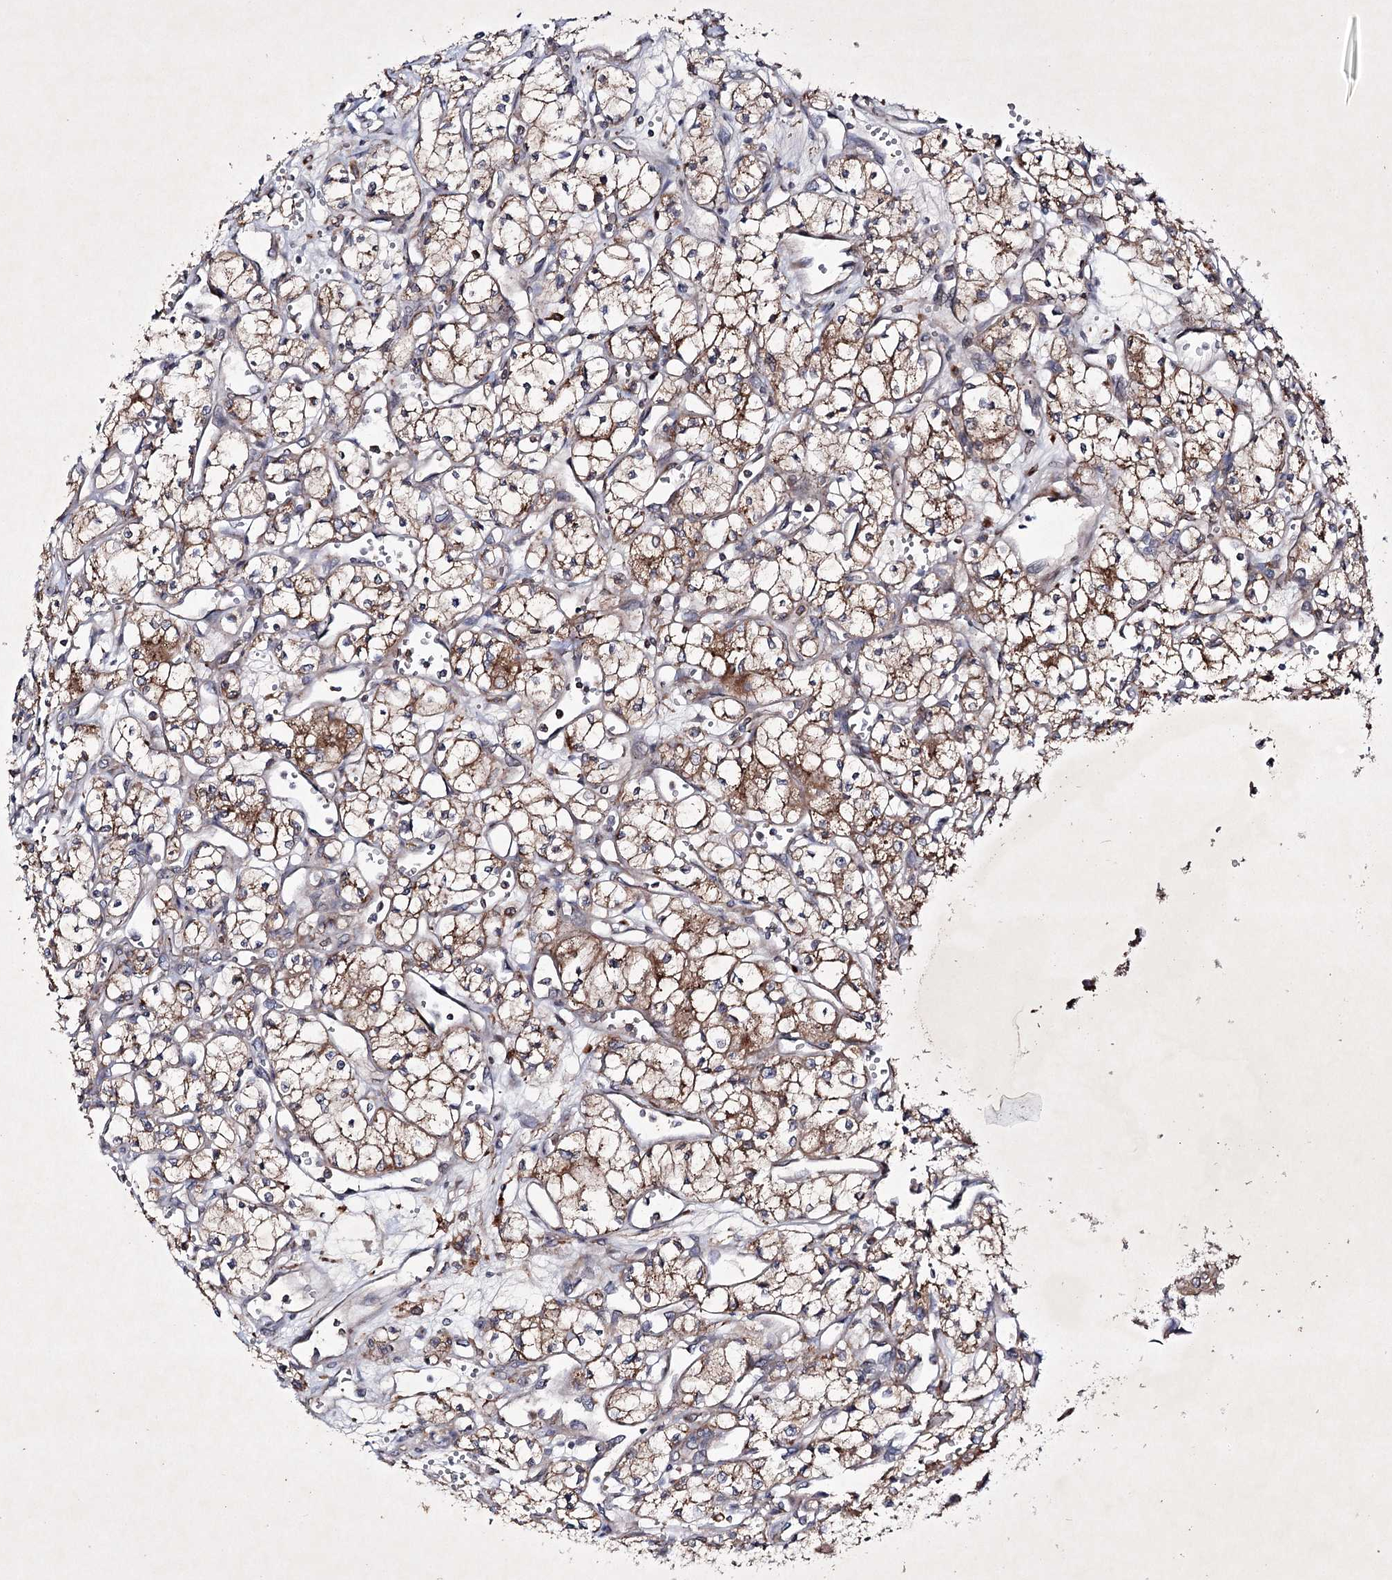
{"staining": {"intensity": "moderate", "quantity": ">75%", "location": "cytoplasmic/membranous"}, "tissue": "renal cancer", "cell_type": "Tumor cells", "image_type": "cancer", "snomed": [{"axis": "morphology", "description": "Adenocarcinoma, NOS"}, {"axis": "topography", "description": "Kidney"}], "caption": "There is medium levels of moderate cytoplasmic/membranous staining in tumor cells of renal cancer (adenocarcinoma), as demonstrated by immunohistochemical staining (brown color).", "gene": "ALG9", "patient": {"sex": "male", "age": 59}}